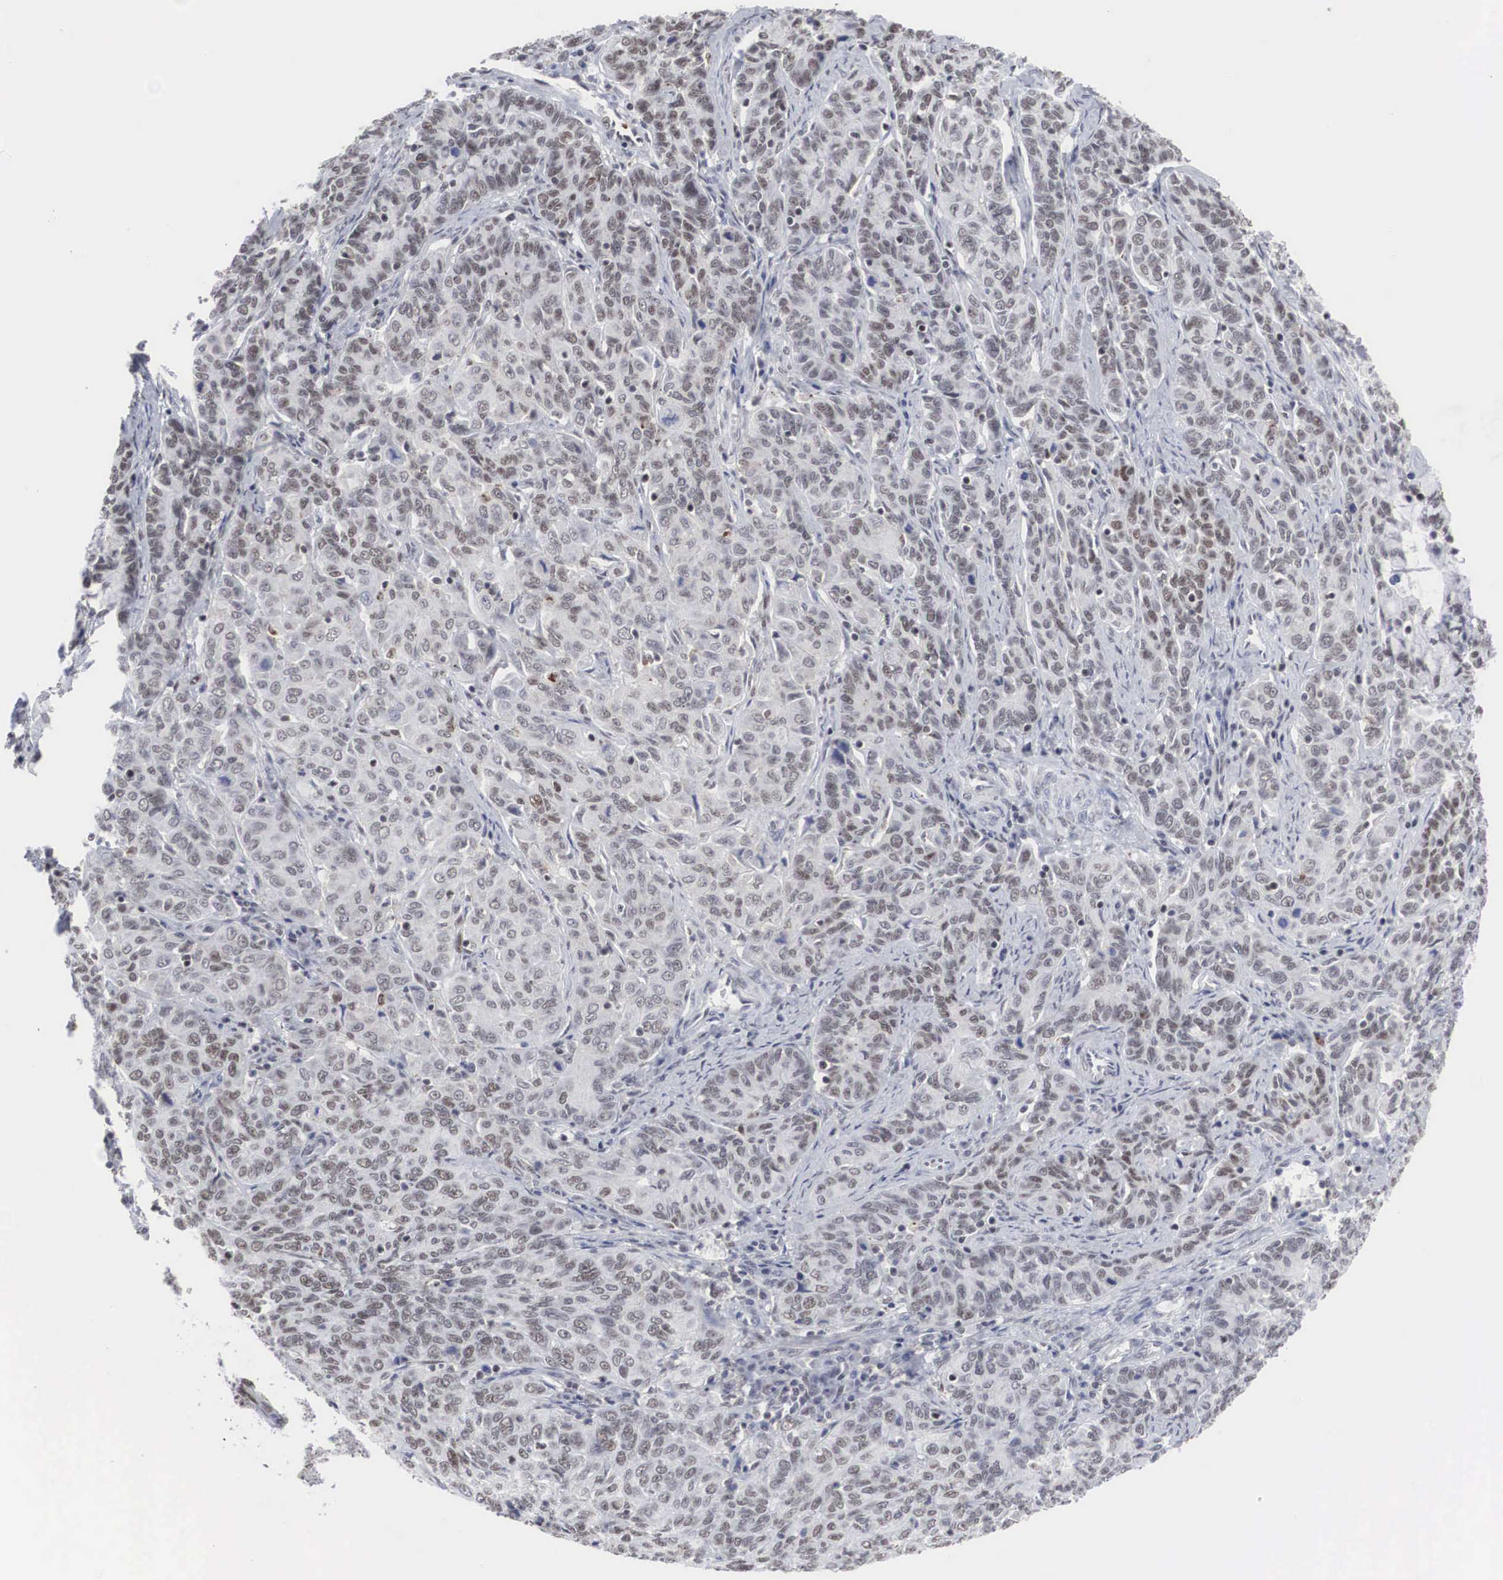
{"staining": {"intensity": "moderate", "quantity": "25%-75%", "location": "nuclear"}, "tissue": "cervical cancer", "cell_type": "Tumor cells", "image_type": "cancer", "snomed": [{"axis": "morphology", "description": "Squamous cell carcinoma, NOS"}, {"axis": "topography", "description": "Cervix"}], "caption": "Immunohistochemistry staining of squamous cell carcinoma (cervical), which shows medium levels of moderate nuclear expression in approximately 25%-75% of tumor cells indicating moderate nuclear protein staining. The staining was performed using DAB (brown) for protein detection and nuclei were counterstained in hematoxylin (blue).", "gene": "AUTS2", "patient": {"sex": "female", "age": 38}}